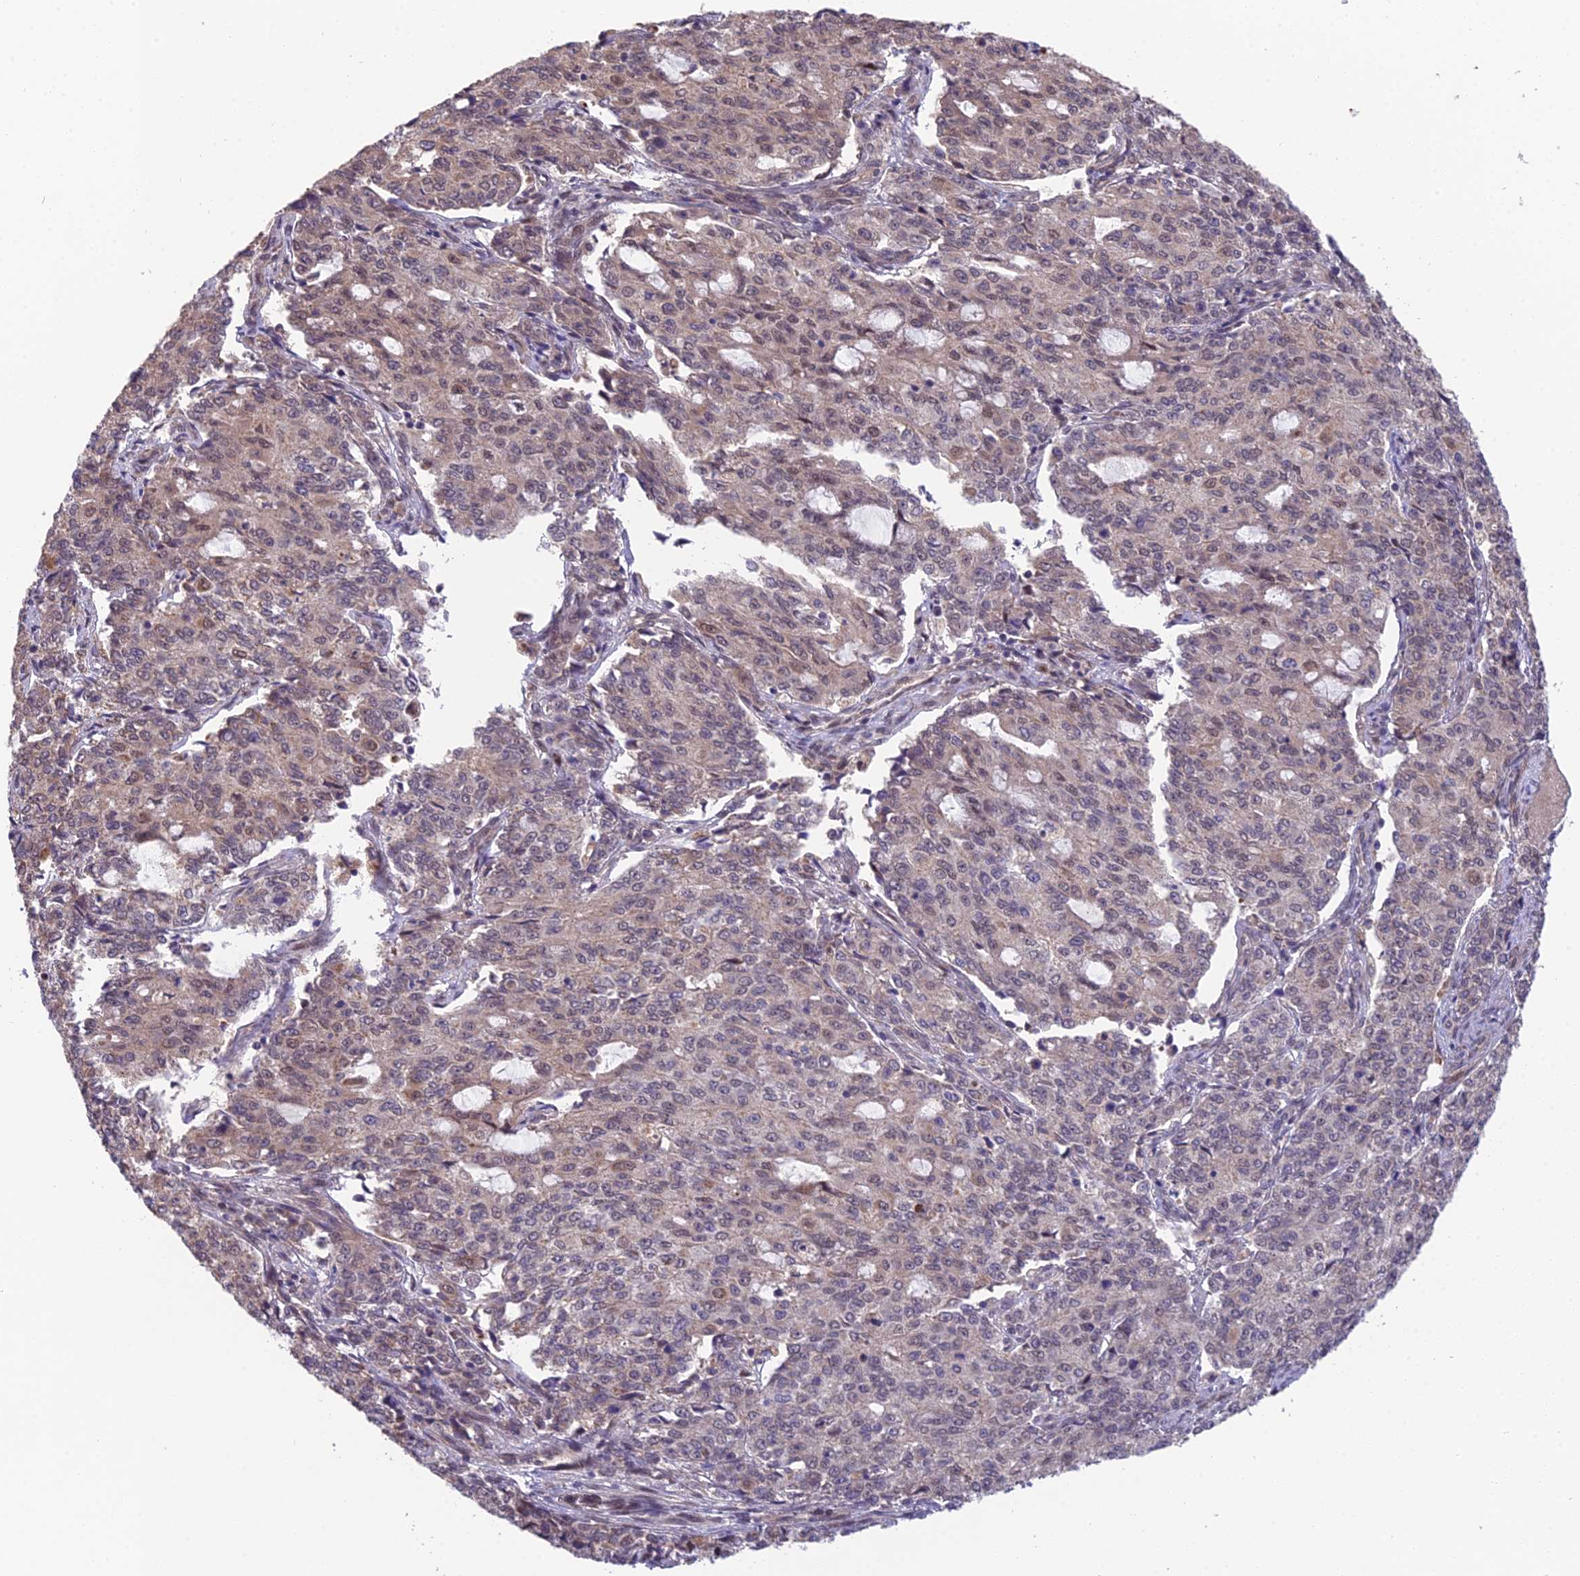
{"staining": {"intensity": "weak", "quantity": "<25%", "location": "cytoplasmic/membranous,nuclear"}, "tissue": "endometrial cancer", "cell_type": "Tumor cells", "image_type": "cancer", "snomed": [{"axis": "morphology", "description": "Adenocarcinoma, NOS"}, {"axis": "topography", "description": "Endometrium"}], "caption": "Immunohistochemical staining of endometrial cancer (adenocarcinoma) shows no significant staining in tumor cells.", "gene": "CYP2R1", "patient": {"sex": "female", "age": 50}}